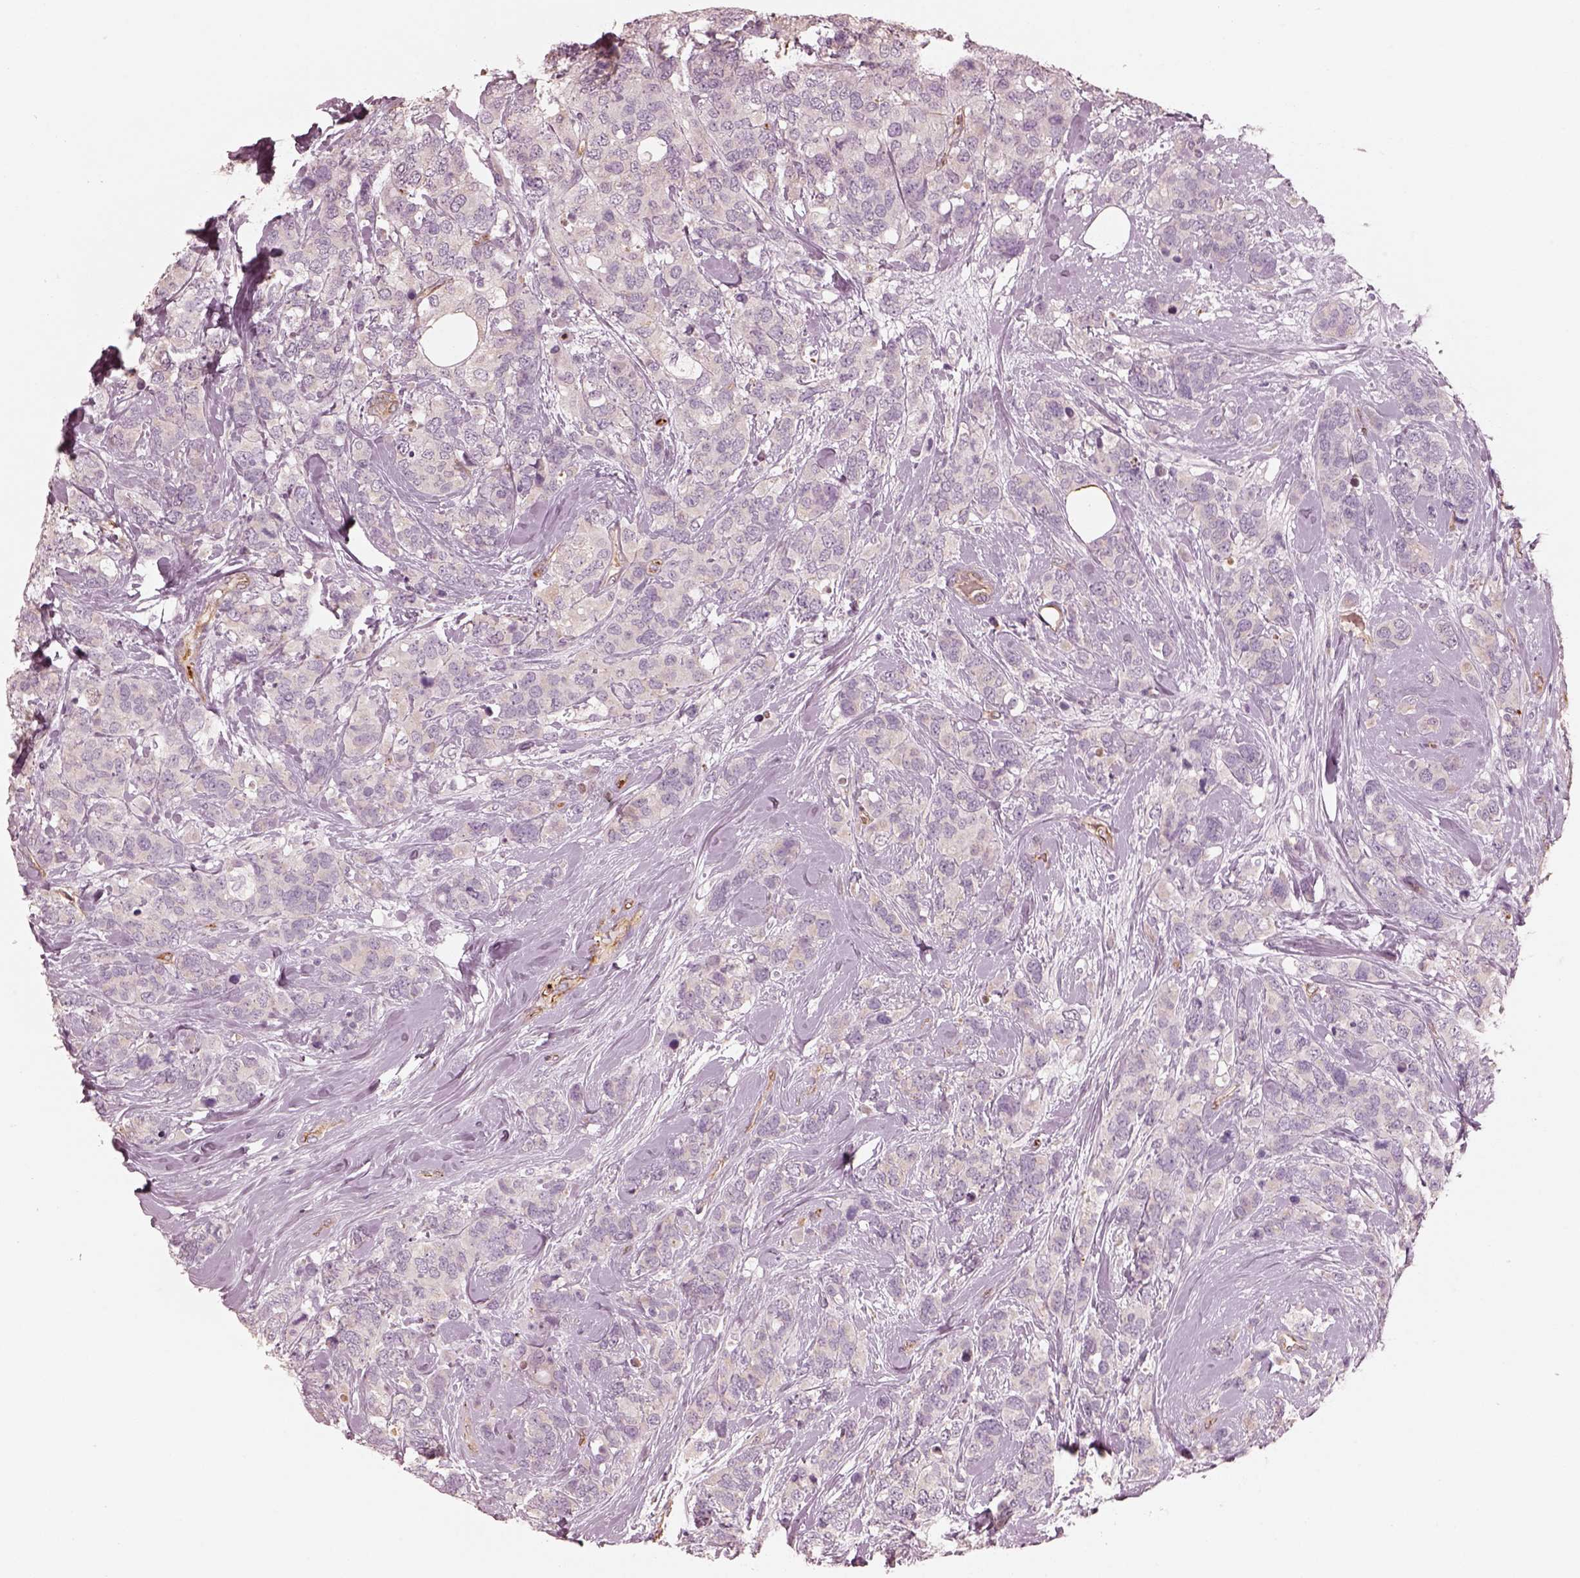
{"staining": {"intensity": "negative", "quantity": "none", "location": "none"}, "tissue": "breast cancer", "cell_type": "Tumor cells", "image_type": "cancer", "snomed": [{"axis": "morphology", "description": "Lobular carcinoma"}, {"axis": "topography", "description": "Breast"}], "caption": "Breast cancer (lobular carcinoma) was stained to show a protein in brown. There is no significant expression in tumor cells.", "gene": "CRYM", "patient": {"sex": "female", "age": 59}}